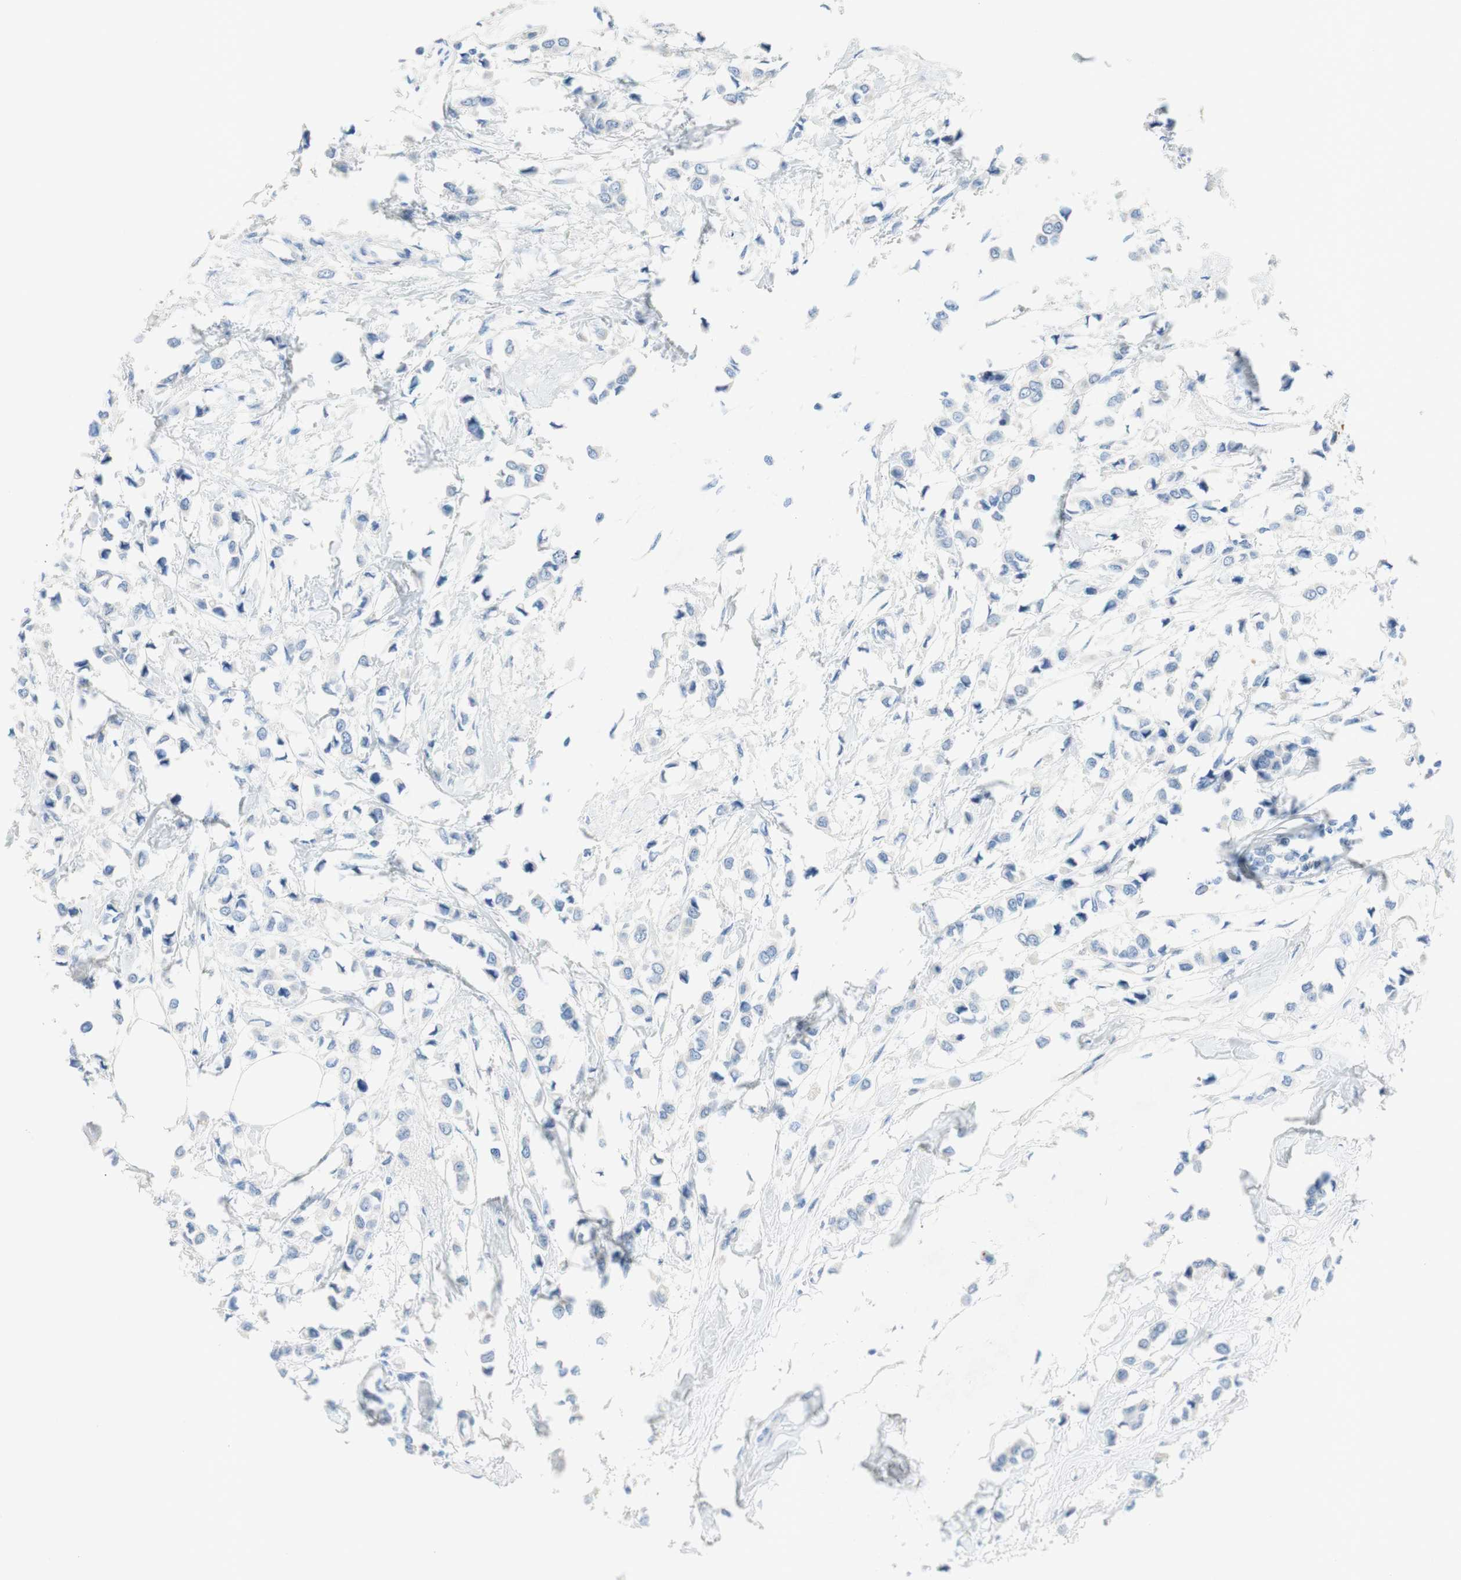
{"staining": {"intensity": "negative", "quantity": "none", "location": "none"}, "tissue": "breast cancer", "cell_type": "Tumor cells", "image_type": "cancer", "snomed": [{"axis": "morphology", "description": "Lobular carcinoma"}, {"axis": "topography", "description": "Breast"}], "caption": "Lobular carcinoma (breast) stained for a protein using immunohistochemistry reveals no staining tumor cells.", "gene": "POLR2J3", "patient": {"sex": "female", "age": 51}}